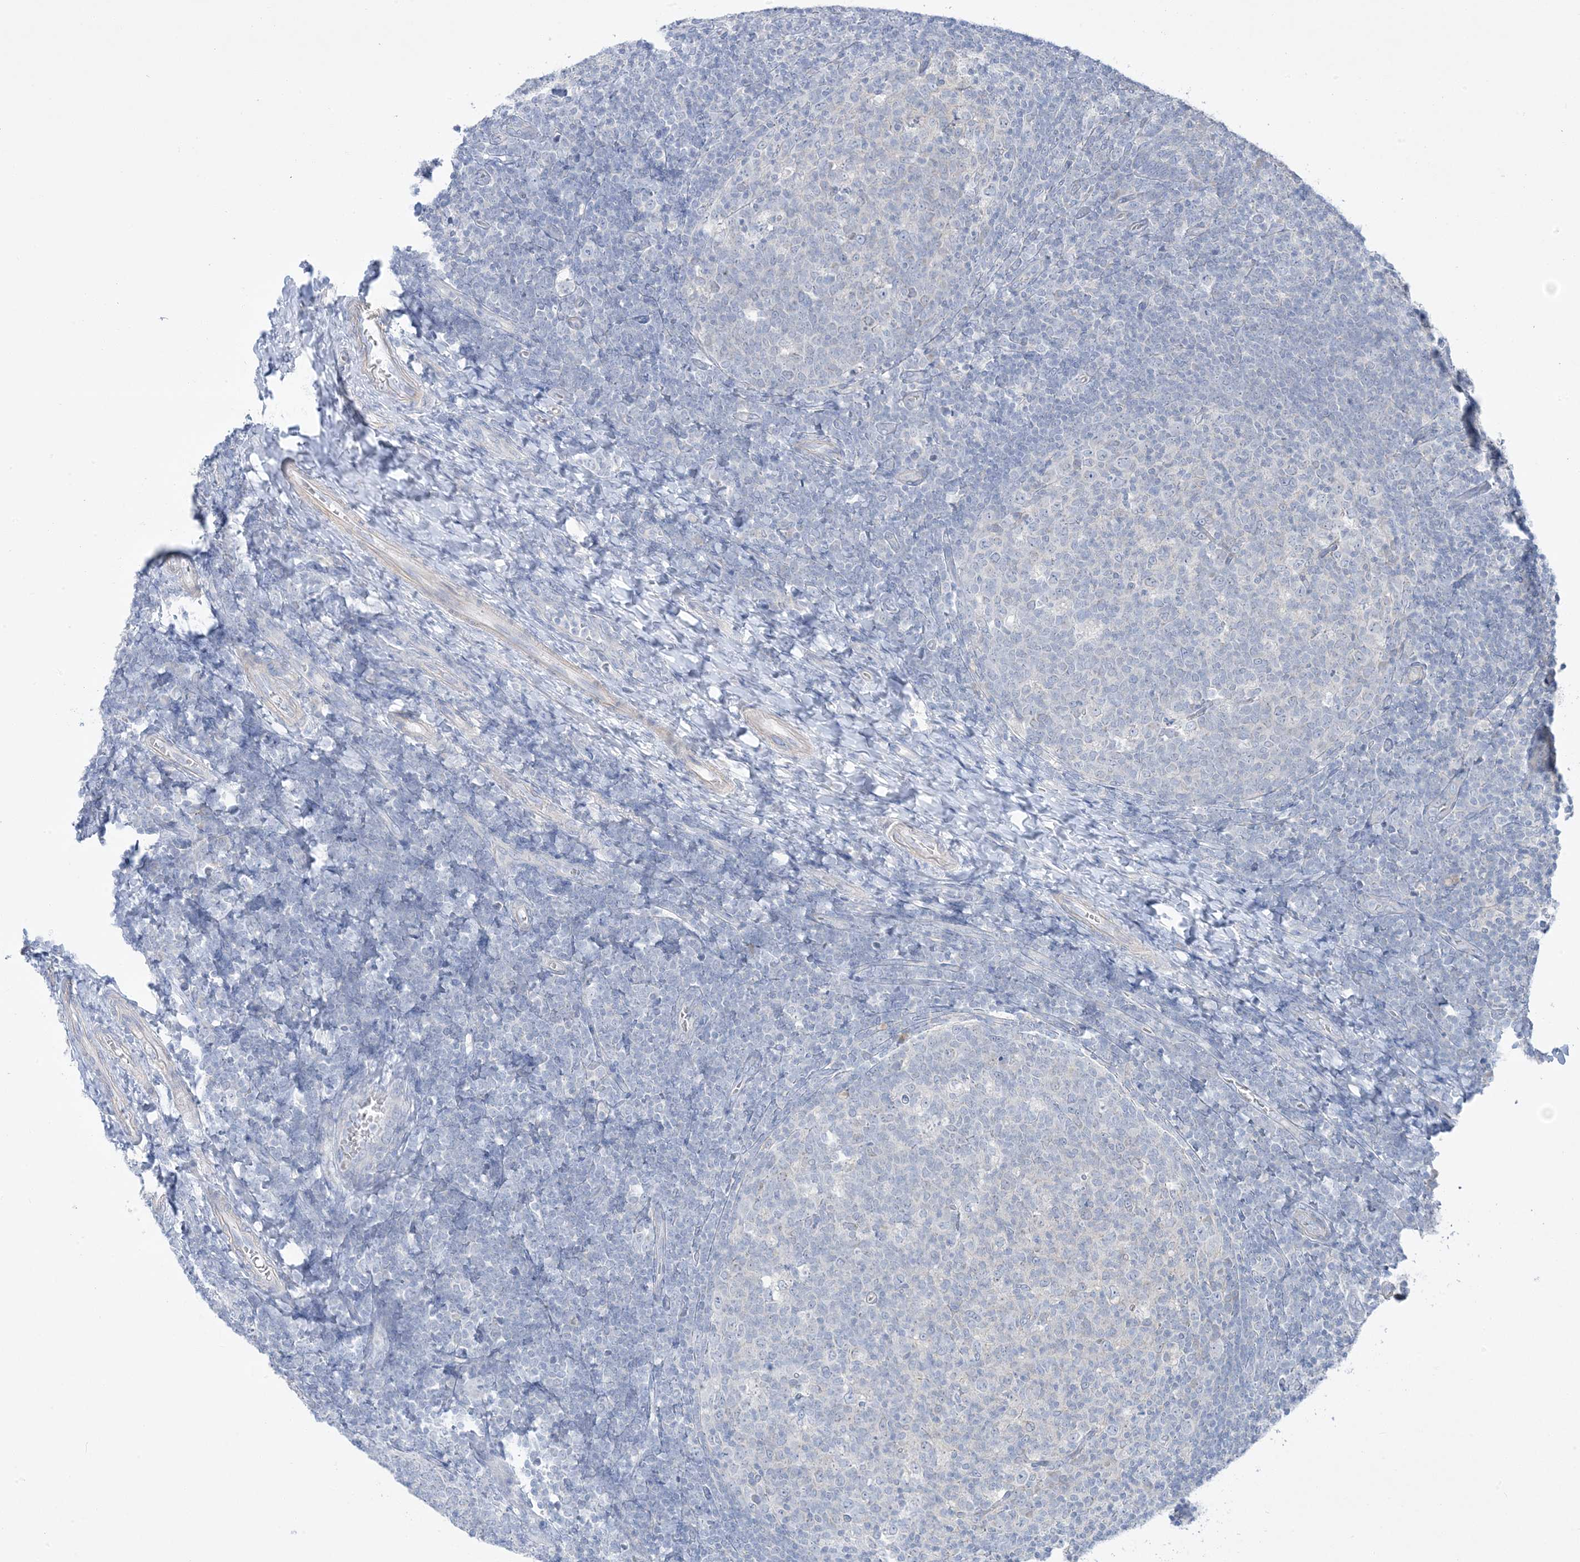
{"staining": {"intensity": "negative", "quantity": "none", "location": "none"}, "tissue": "tonsil", "cell_type": "Germinal center cells", "image_type": "normal", "snomed": [{"axis": "morphology", "description": "Normal tissue, NOS"}, {"axis": "topography", "description": "Tonsil"}], "caption": "Immunohistochemistry histopathology image of normal tonsil stained for a protein (brown), which demonstrates no positivity in germinal center cells.", "gene": "FAM184A", "patient": {"sex": "female", "age": 19}}